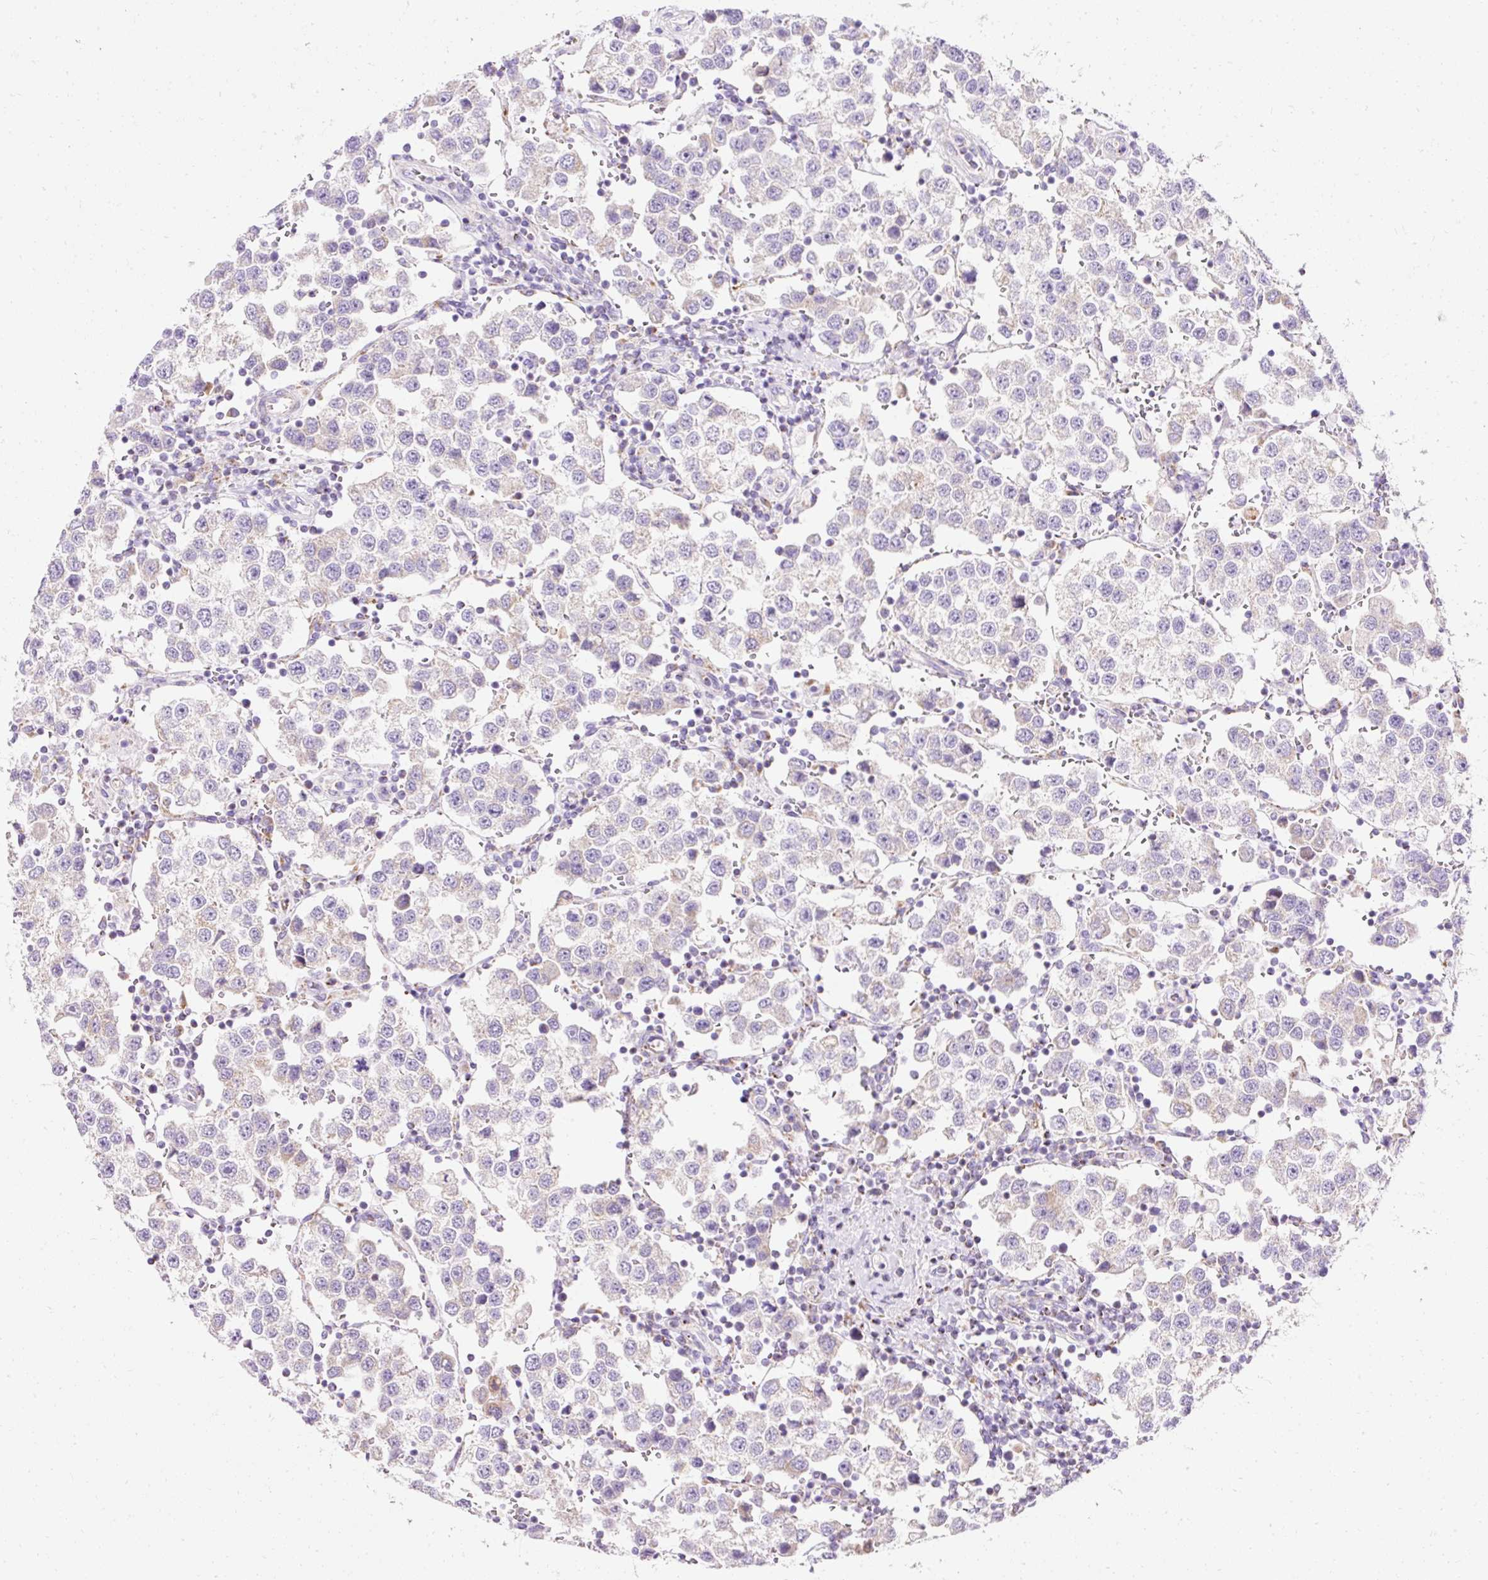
{"staining": {"intensity": "negative", "quantity": "none", "location": "none"}, "tissue": "testis cancer", "cell_type": "Tumor cells", "image_type": "cancer", "snomed": [{"axis": "morphology", "description": "Seminoma, NOS"}, {"axis": "topography", "description": "Testis"}], "caption": "Human testis cancer (seminoma) stained for a protein using IHC shows no expression in tumor cells.", "gene": "PLPP2", "patient": {"sex": "male", "age": 37}}